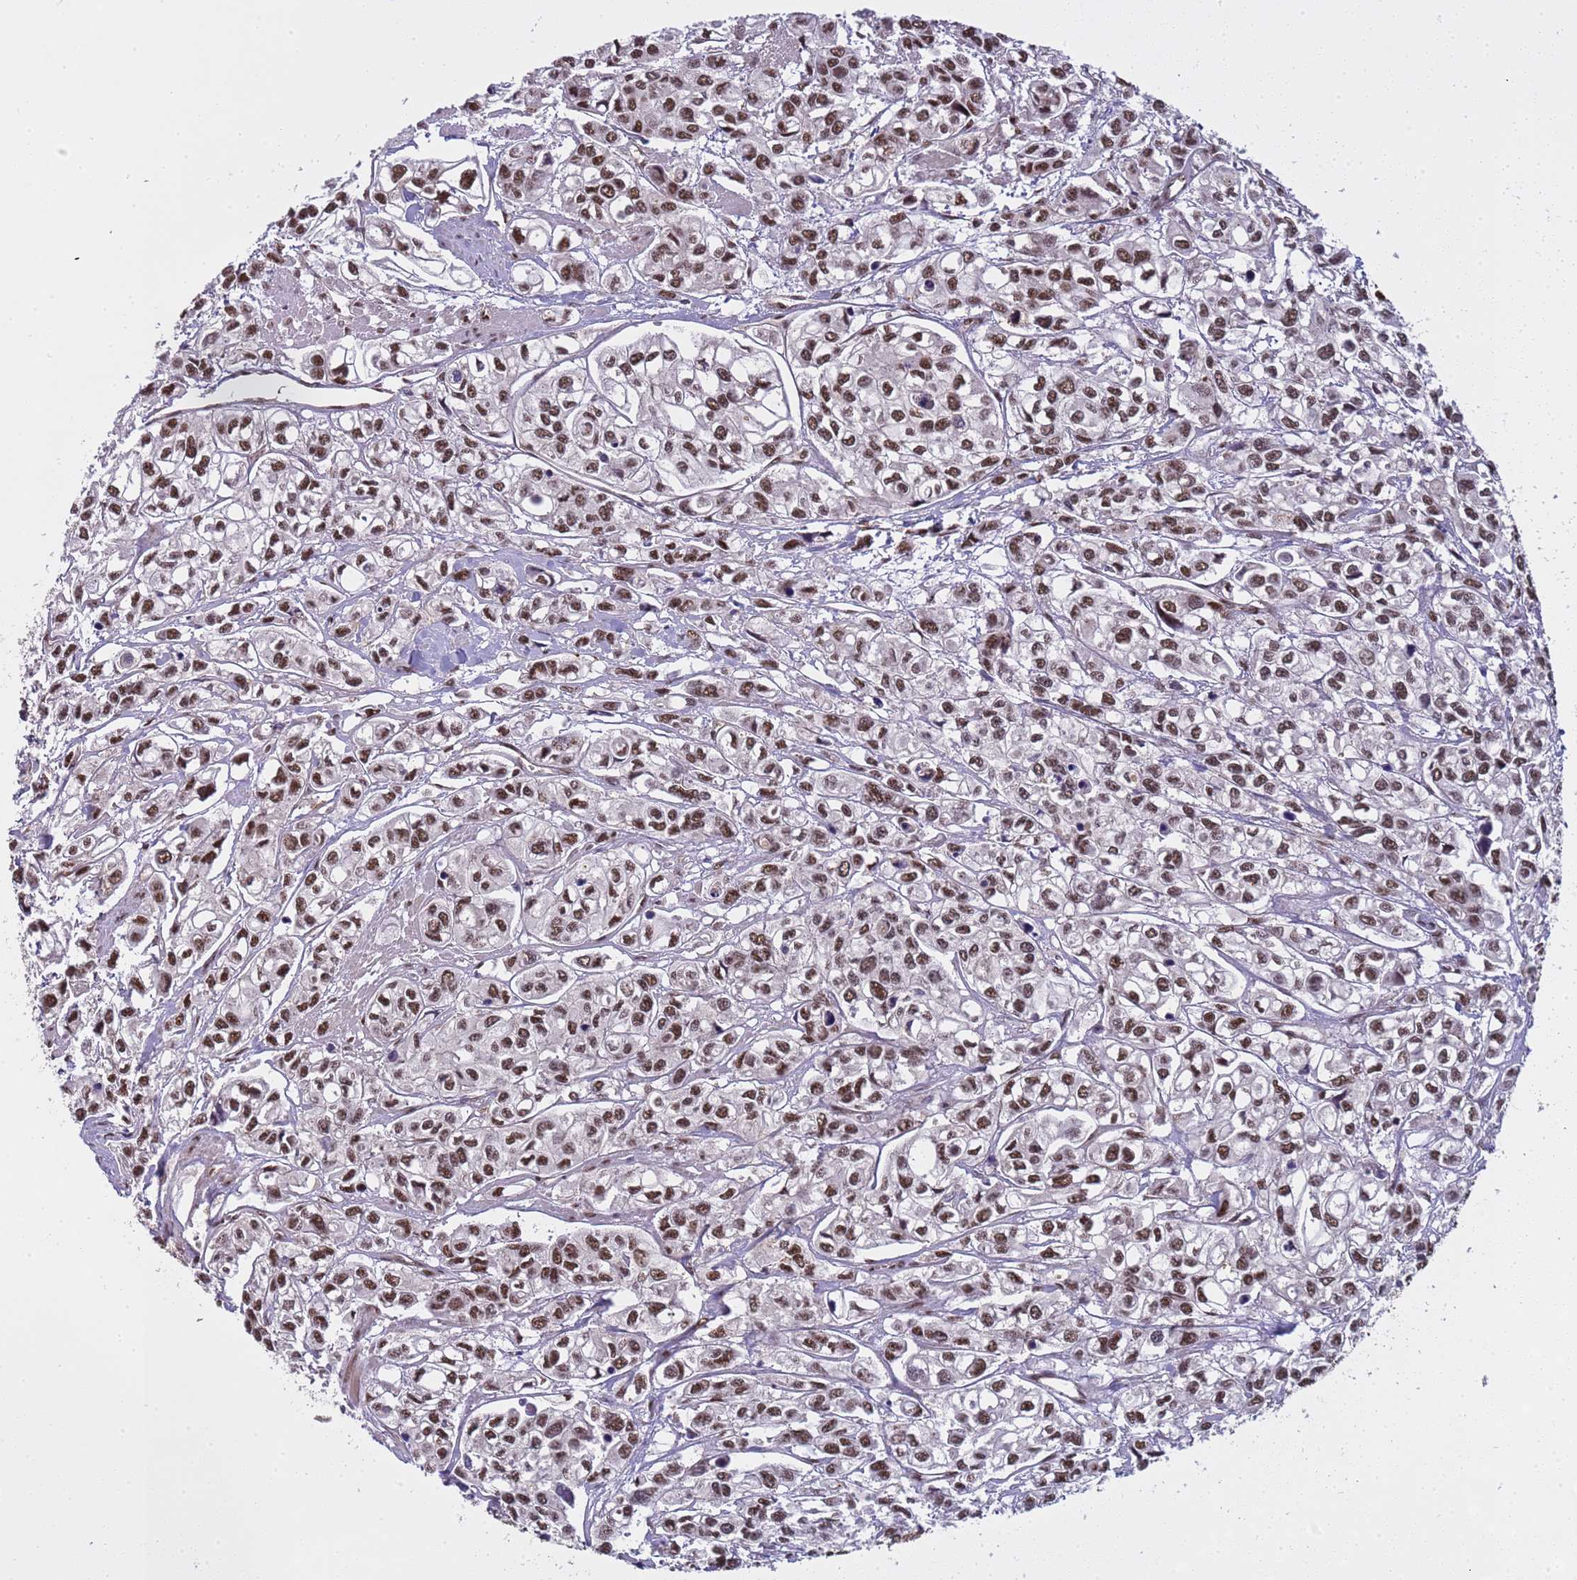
{"staining": {"intensity": "strong", "quantity": ">75%", "location": "nuclear"}, "tissue": "urothelial cancer", "cell_type": "Tumor cells", "image_type": "cancer", "snomed": [{"axis": "morphology", "description": "Urothelial carcinoma, High grade"}, {"axis": "topography", "description": "Urinary bladder"}], "caption": "Urothelial cancer stained with immunohistochemistry shows strong nuclear expression in about >75% of tumor cells.", "gene": "EMC2", "patient": {"sex": "male", "age": 67}}